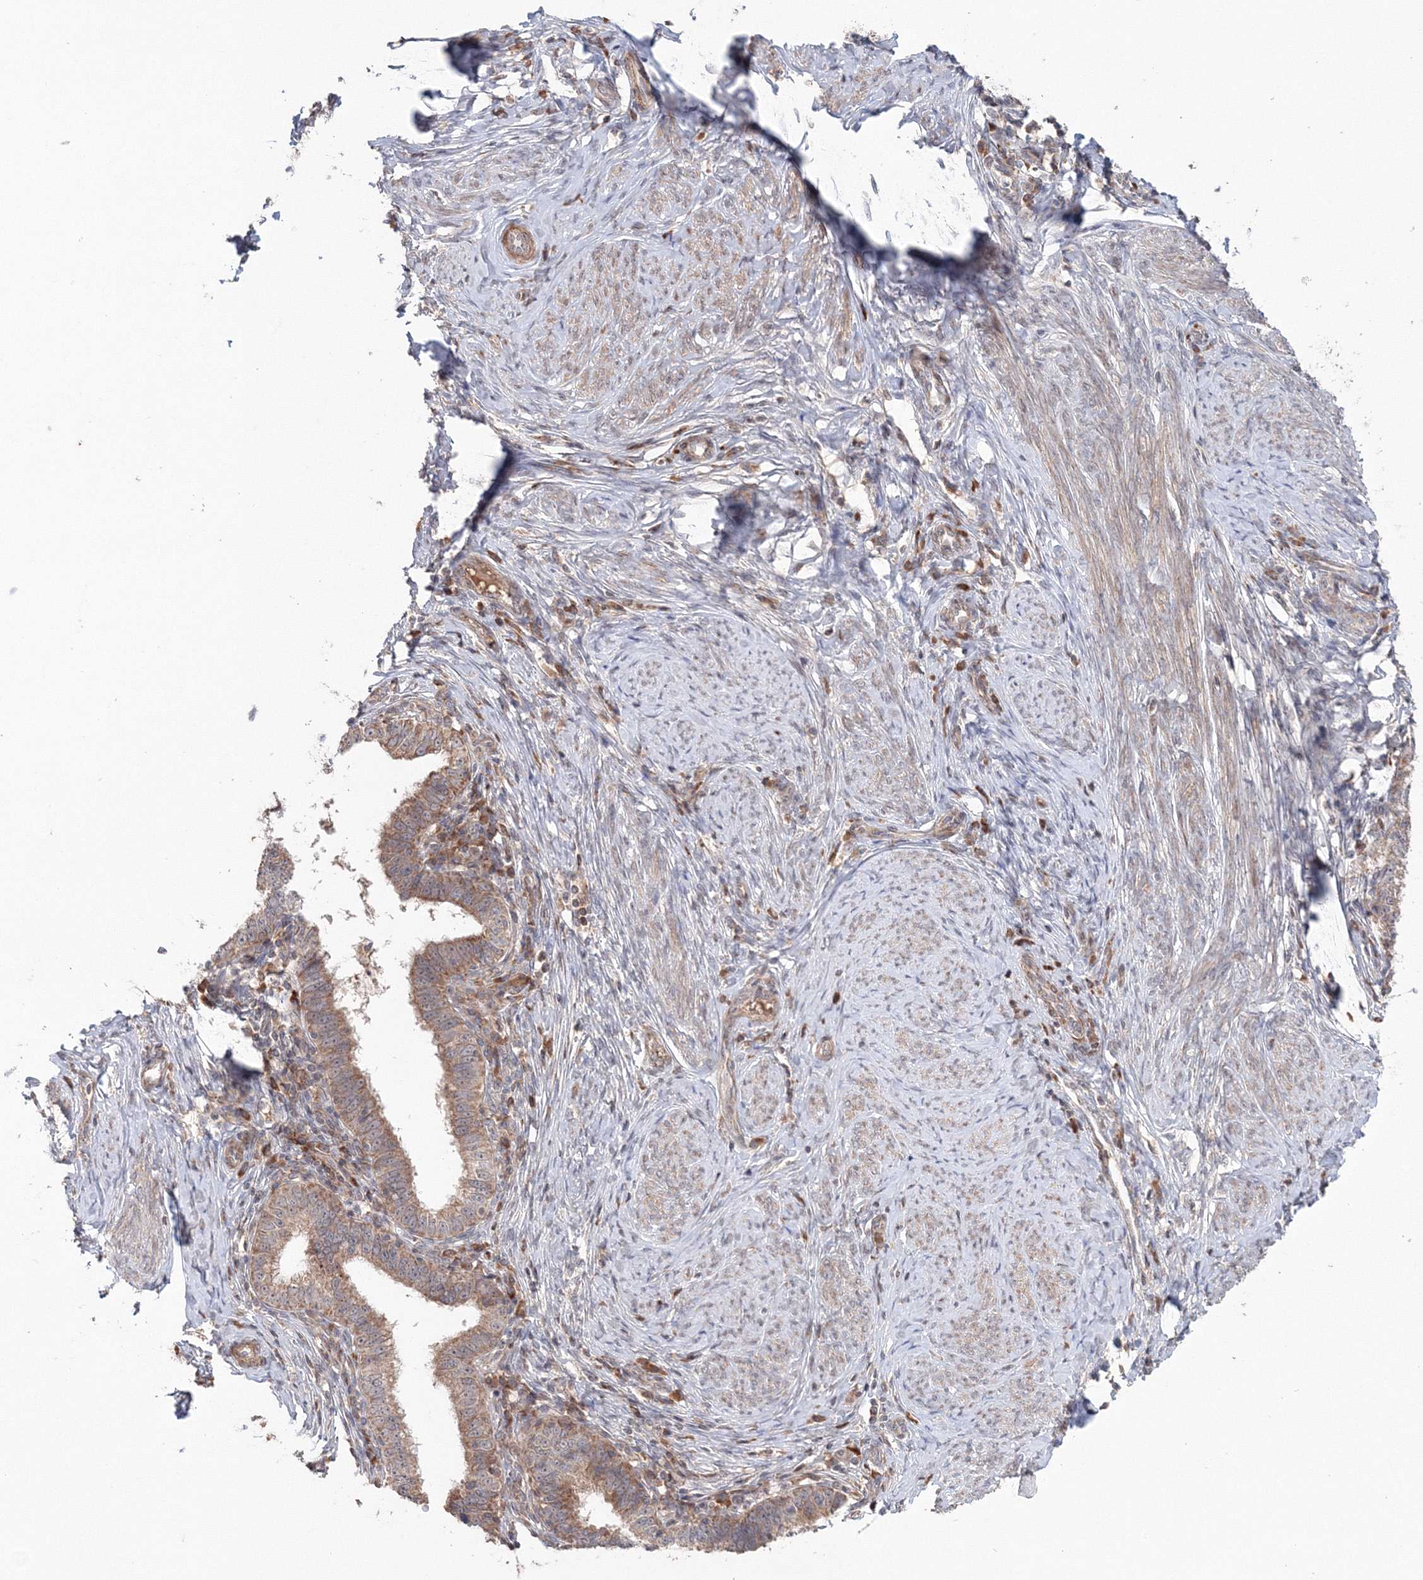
{"staining": {"intensity": "moderate", "quantity": ">75%", "location": "cytoplasmic/membranous"}, "tissue": "cervical cancer", "cell_type": "Tumor cells", "image_type": "cancer", "snomed": [{"axis": "morphology", "description": "Adenocarcinoma, NOS"}, {"axis": "topography", "description": "Cervix"}], "caption": "This micrograph reveals immunohistochemistry (IHC) staining of cervical cancer, with medium moderate cytoplasmic/membranous positivity in about >75% of tumor cells.", "gene": "NOA1", "patient": {"sex": "female", "age": 36}}